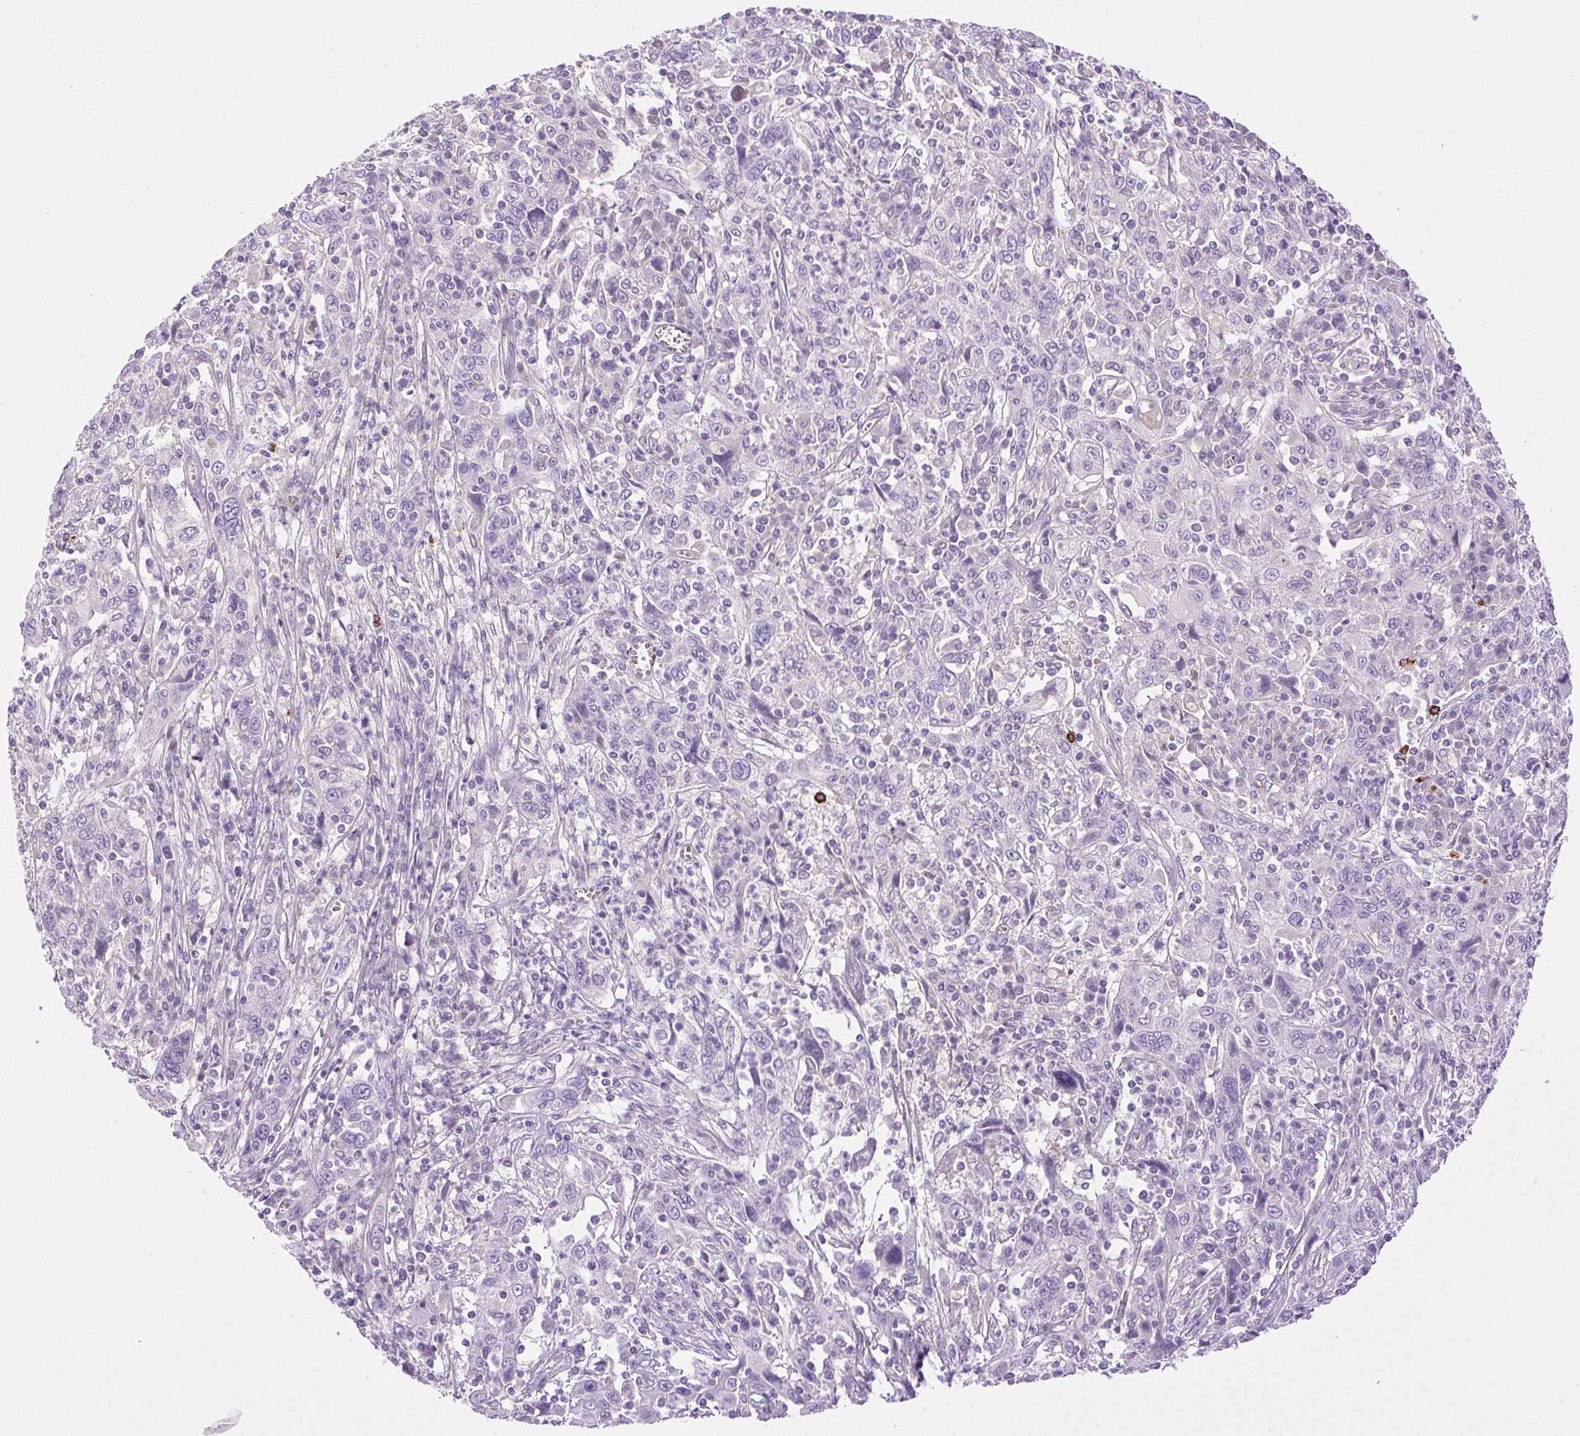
{"staining": {"intensity": "negative", "quantity": "none", "location": "none"}, "tissue": "cervical cancer", "cell_type": "Tumor cells", "image_type": "cancer", "snomed": [{"axis": "morphology", "description": "Squamous cell carcinoma, NOS"}, {"axis": "topography", "description": "Cervix"}], "caption": "IHC photomicrograph of neoplastic tissue: cervical cancer stained with DAB shows no significant protein positivity in tumor cells.", "gene": "VWA7", "patient": {"sex": "female", "age": 46}}